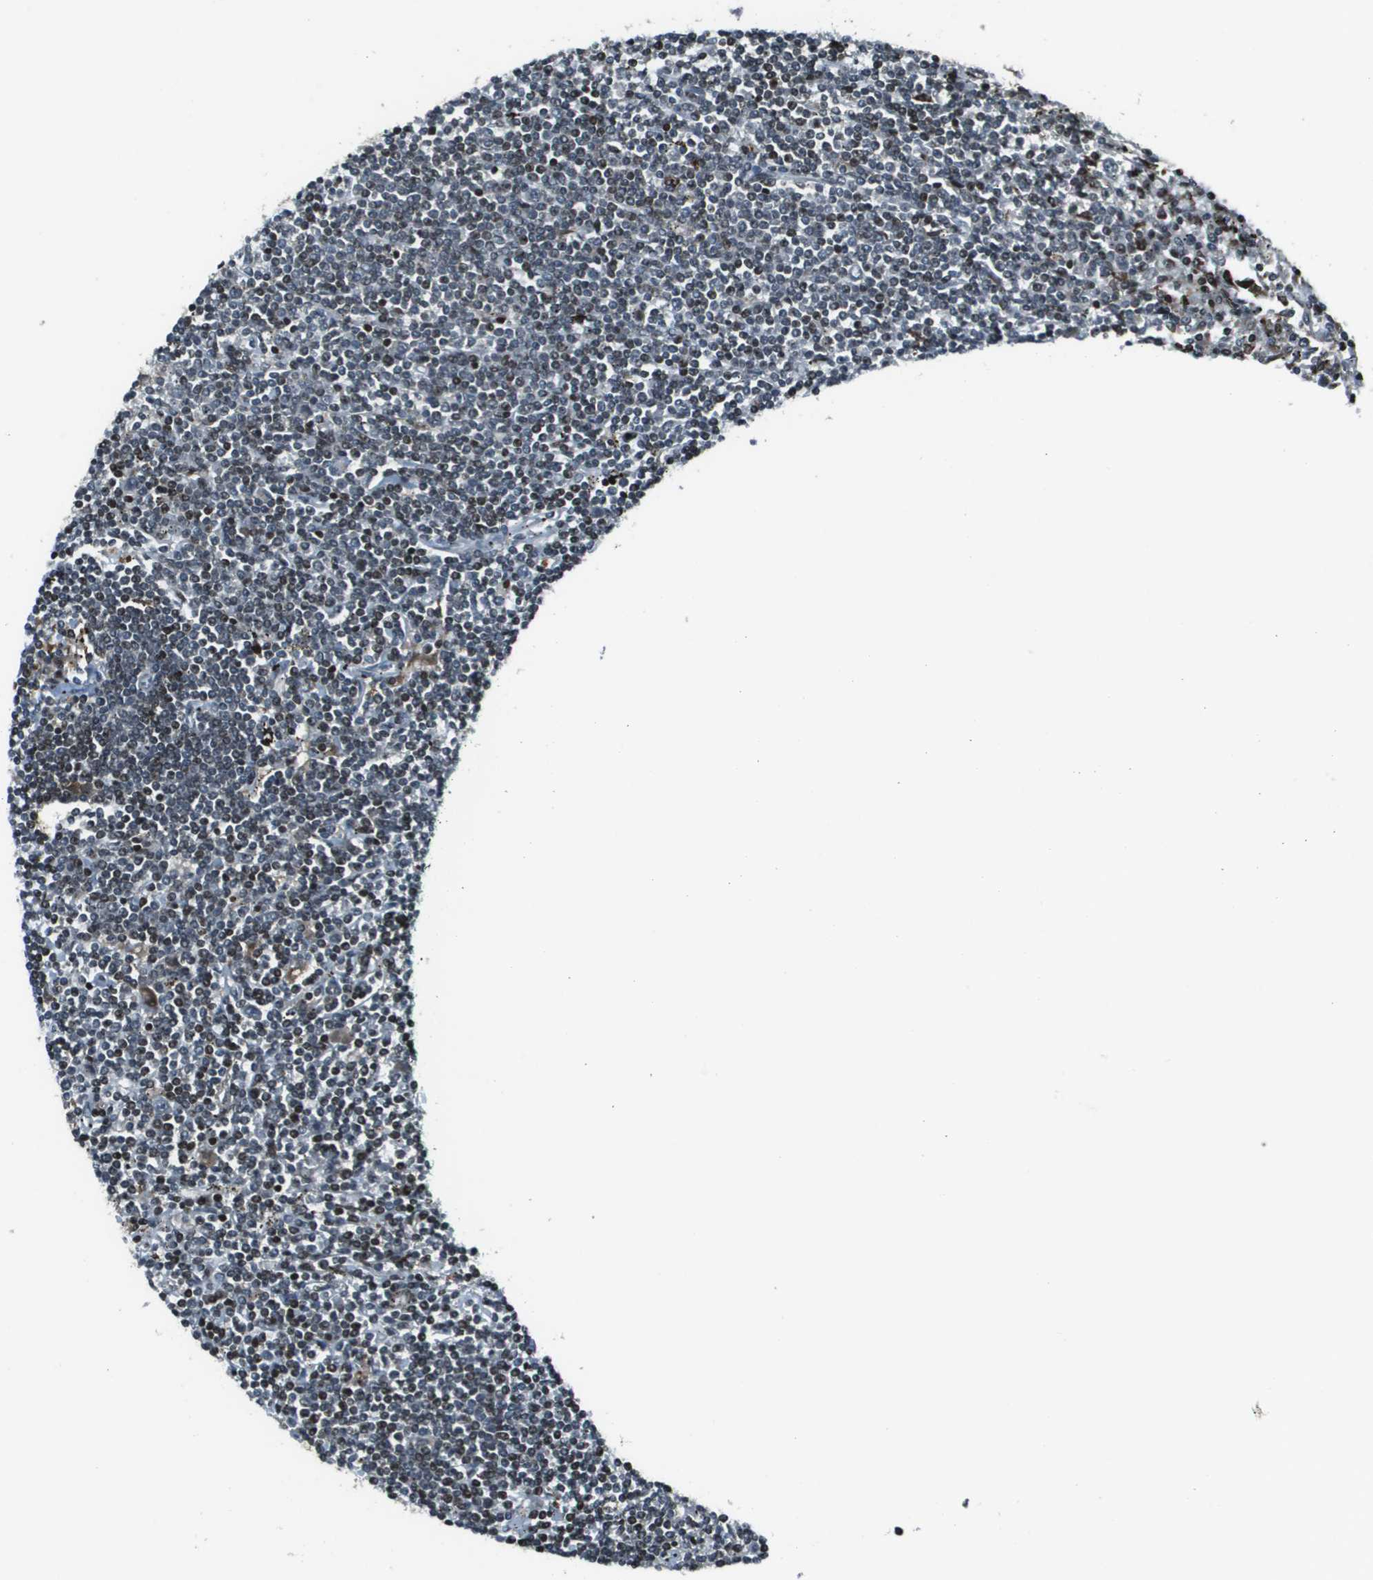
{"staining": {"intensity": "moderate", "quantity": "<25%", "location": "nuclear"}, "tissue": "lymphoma", "cell_type": "Tumor cells", "image_type": "cancer", "snomed": [{"axis": "morphology", "description": "Malignant lymphoma, non-Hodgkin's type, Low grade"}, {"axis": "topography", "description": "Spleen"}], "caption": "DAB immunohistochemical staining of human malignant lymphoma, non-Hodgkin's type (low-grade) shows moderate nuclear protein positivity in about <25% of tumor cells.", "gene": "CXCL12", "patient": {"sex": "male", "age": 76}}